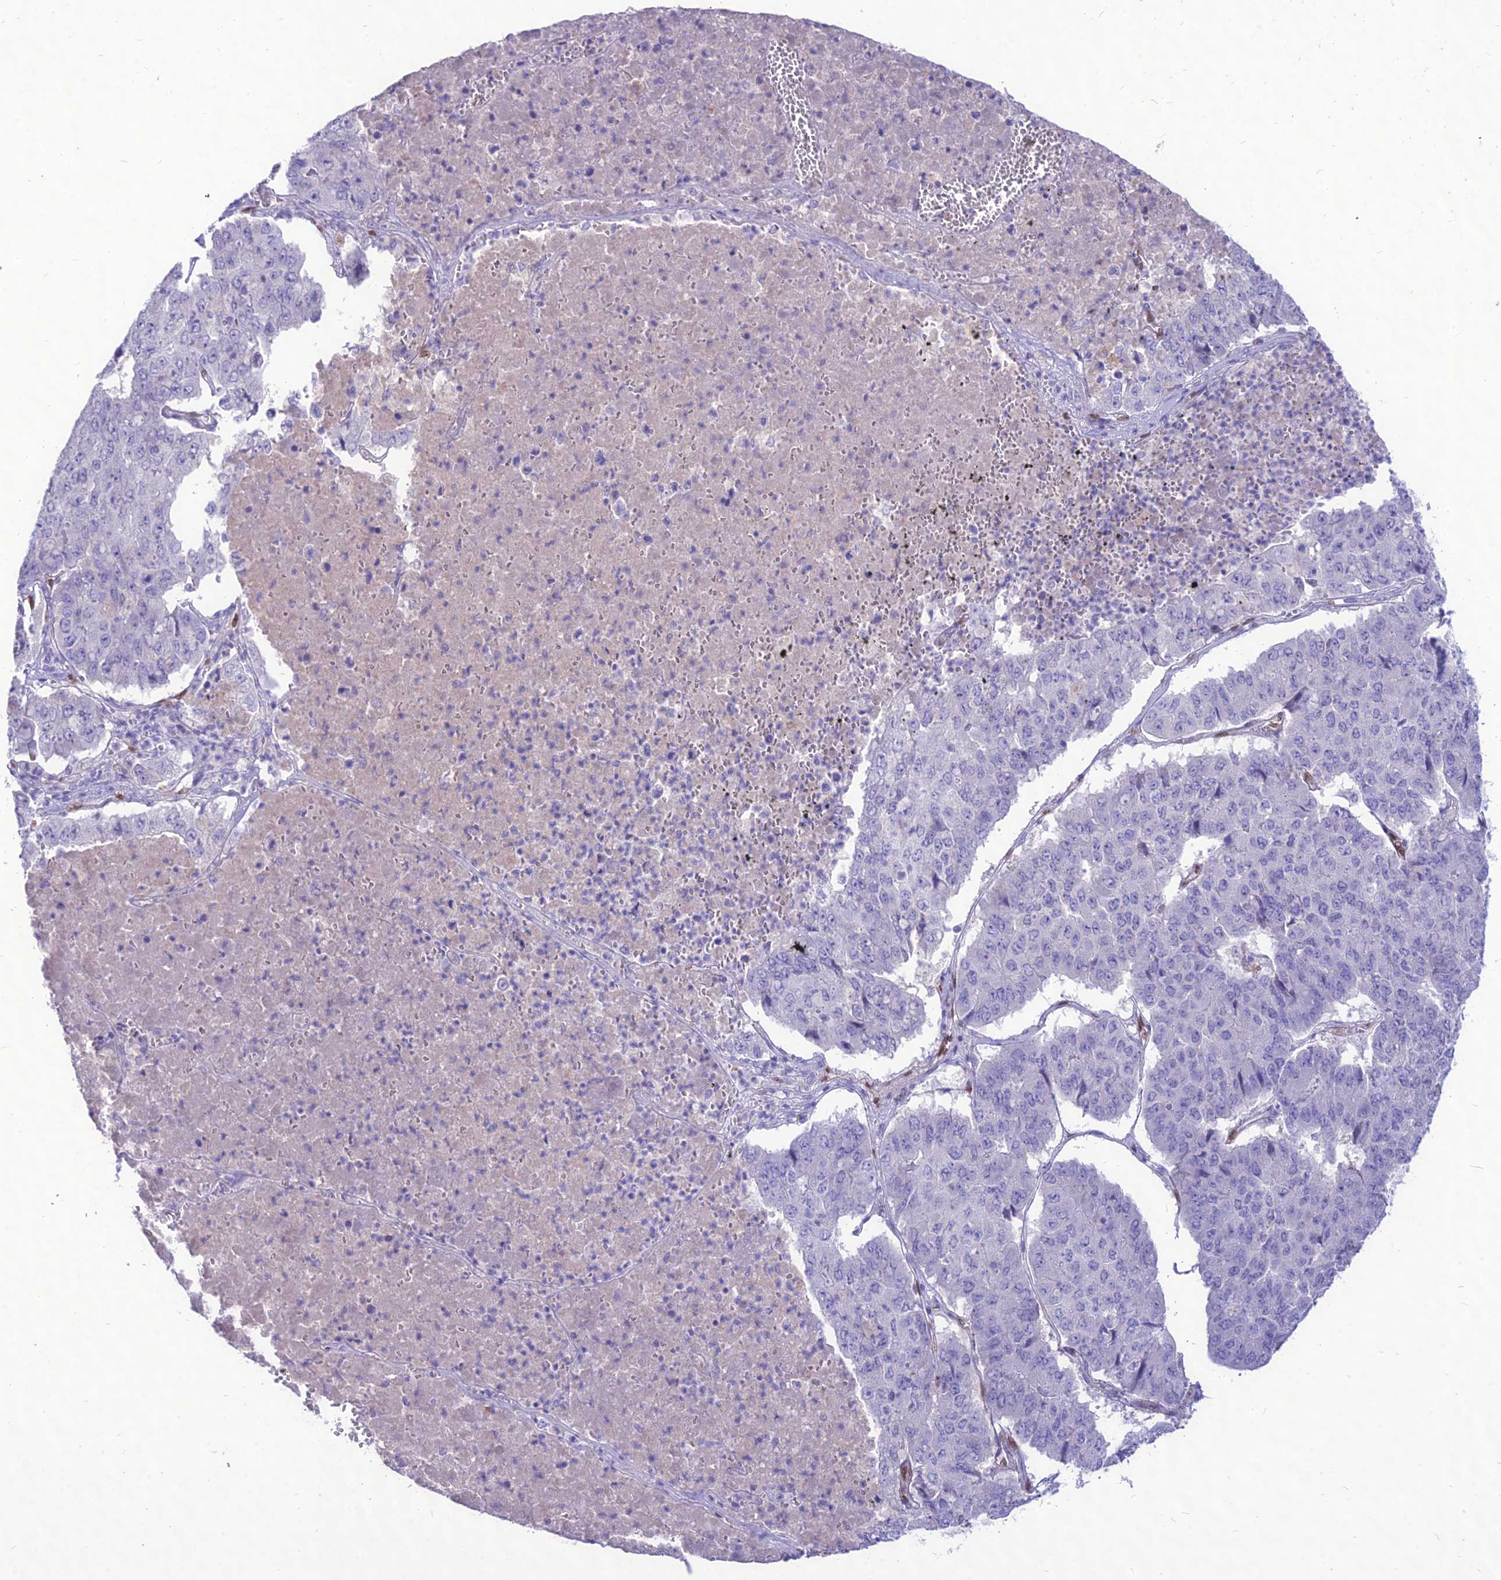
{"staining": {"intensity": "negative", "quantity": "none", "location": "none"}, "tissue": "pancreatic cancer", "cell_type": "Tumor cells", "image_type": "cancer", "snomed": [{"axis": "morphology", "description": "Adenocarcinoma, NOS"}, {"axis": "topography", "description": "Pancreas"}], "caption": "Immunohistochemistry (IHC) of human adenocarcinoma (pancreatic) shows no staining in tumor cells.", "gene": "NOVA2", "patient": {"sex": "male", "age": 50}}